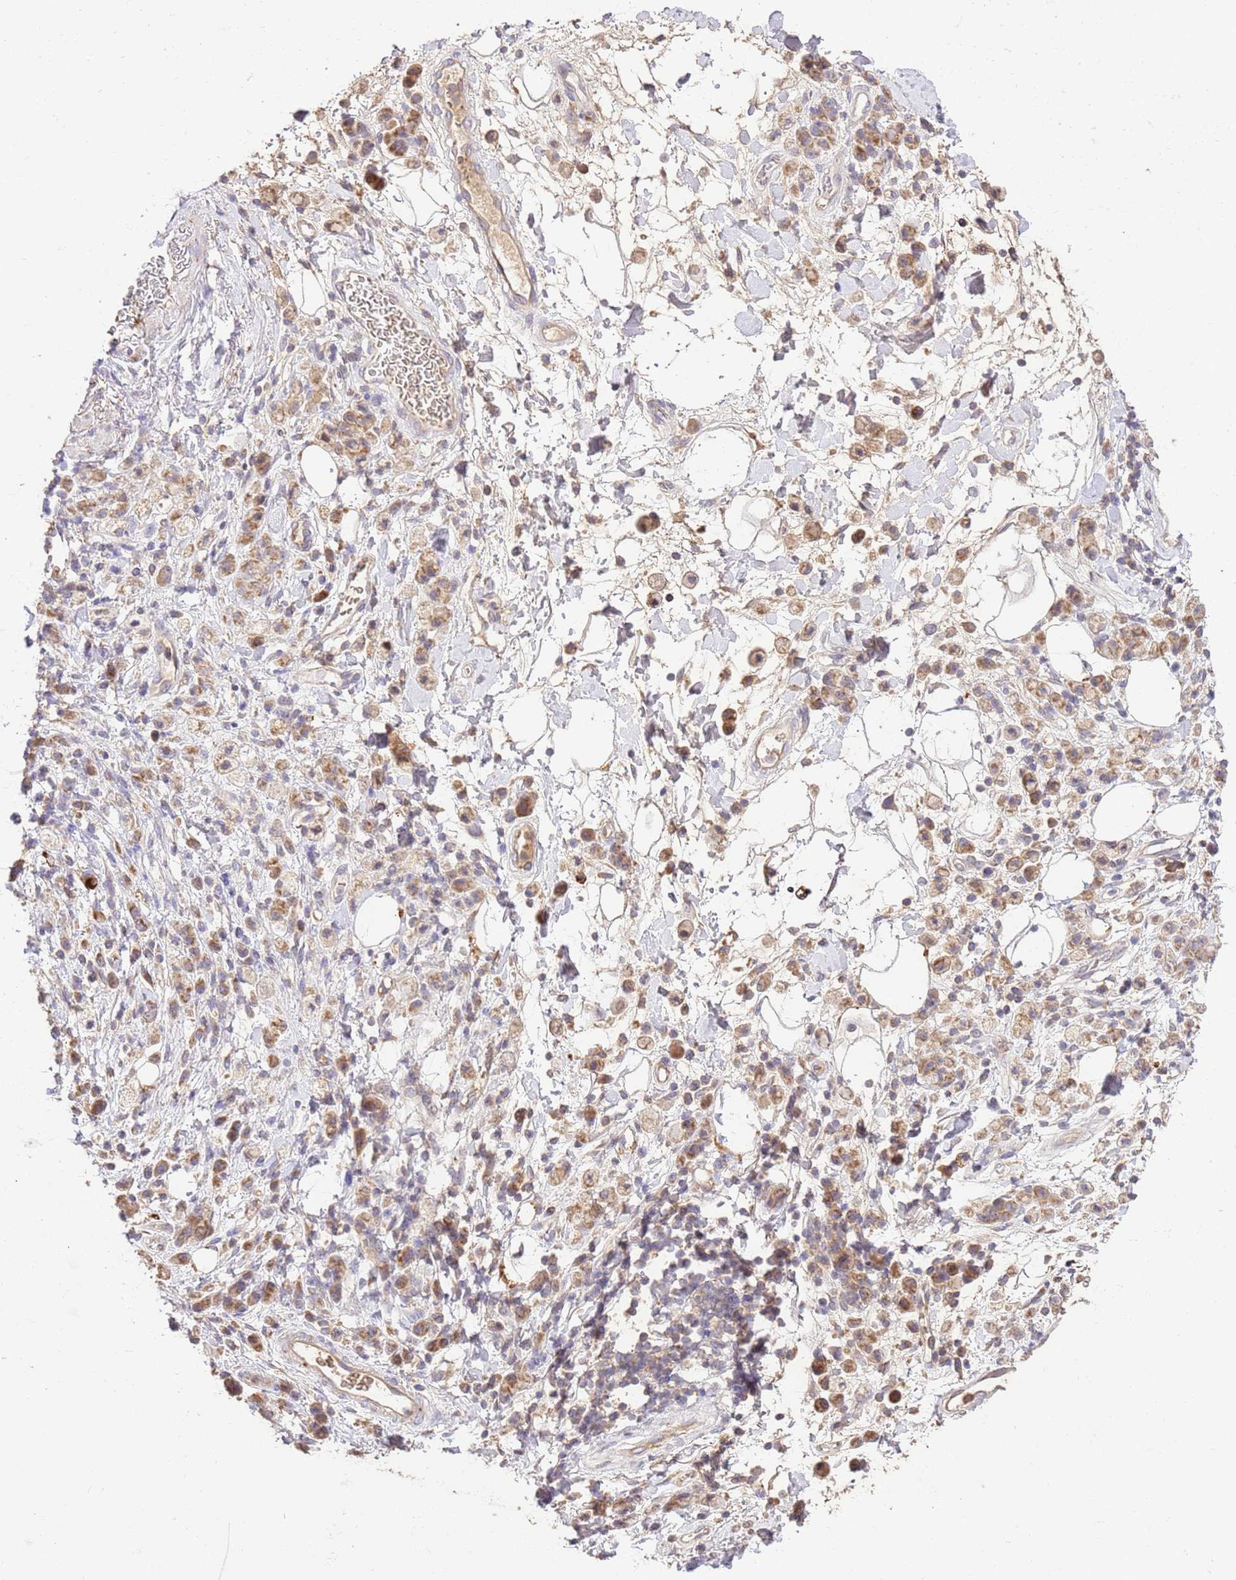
{"staining": {"intensity": "moderate", "quantity": "25%-75%", "location": "cytoplasmic/membranous"}, "tissue": "stomach cancer", "cell_type": "Tumor cells", "image_type": "cancer", "snomed": [{"axis": "morphology", "description": "Adenocarcinoma, NOS"}, {"axis": "topography", "description": "Stomach"}], "caption": "Stomach cancer was stained to show a protein in brown. There is medium levels of moderate cytoplasmic/membranous expression in about 25%-75% of tumor cells. (Stains: DAB (3,3'-diaminobenzidine) in brown, nuclei in blue, Microscopy: brightfield microscopy at high magnification).", "gene": "LRRC28", "patient": {"sex": "male", "age": 77}}